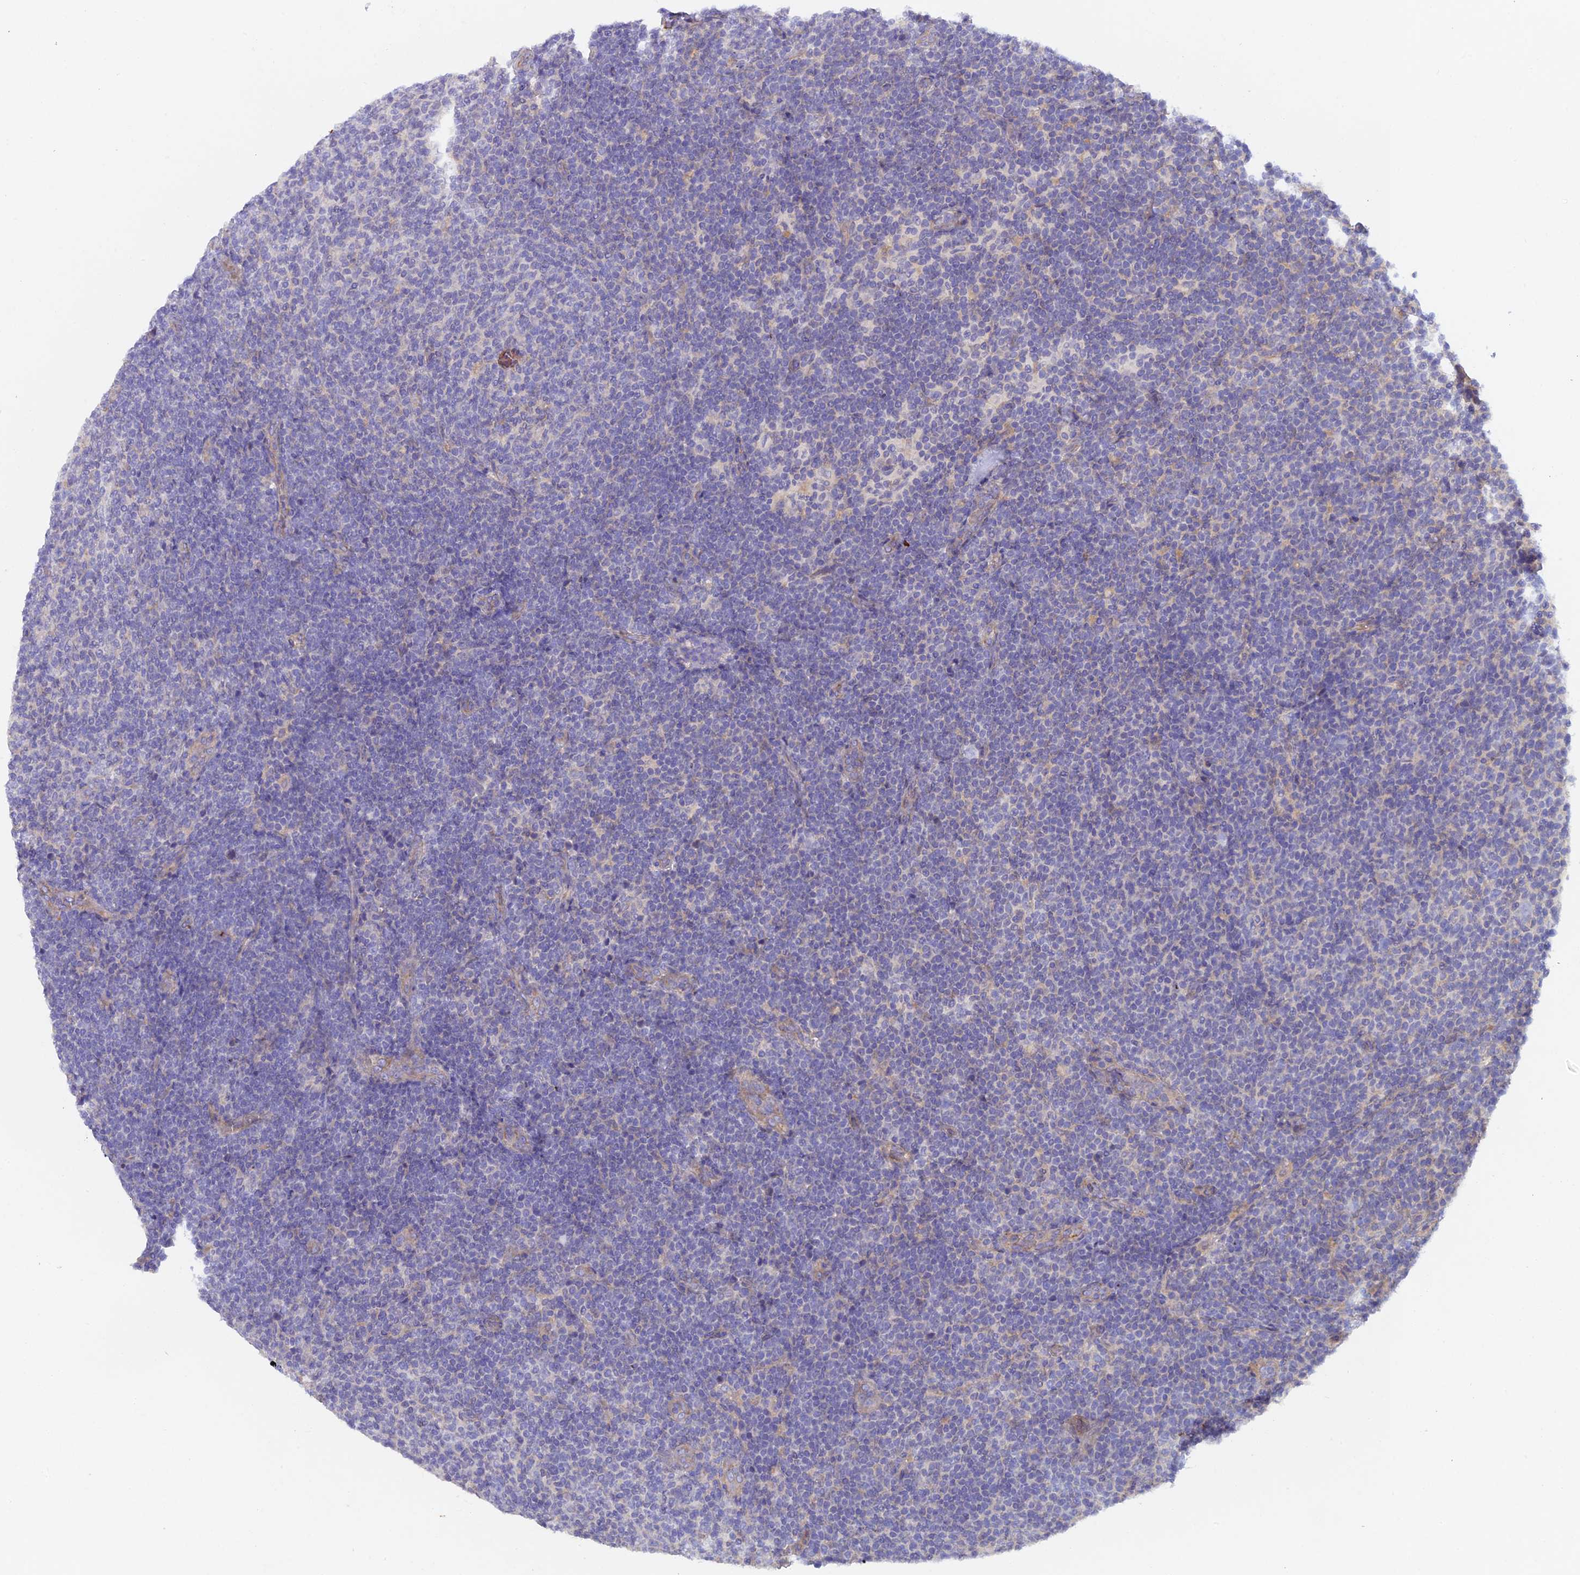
{"staining": {"intensity": "negative", "quantity": "none", "location": "none"}, "tissue": "lymphoma", "cell_type": "Tumor cells", "image_type": "cancer", "snomed": [{"axis": "morphology", "description": "Malignant lymphoma, non-Hodgkin's type, Low grade"}, {"axis": "topography", "description": "Lymph node"}], "caption": "Tumor cells show no significant protein staining in lymphoma.", "gene": "FZR1", "patient": {"sex": "male", "age": 66}}